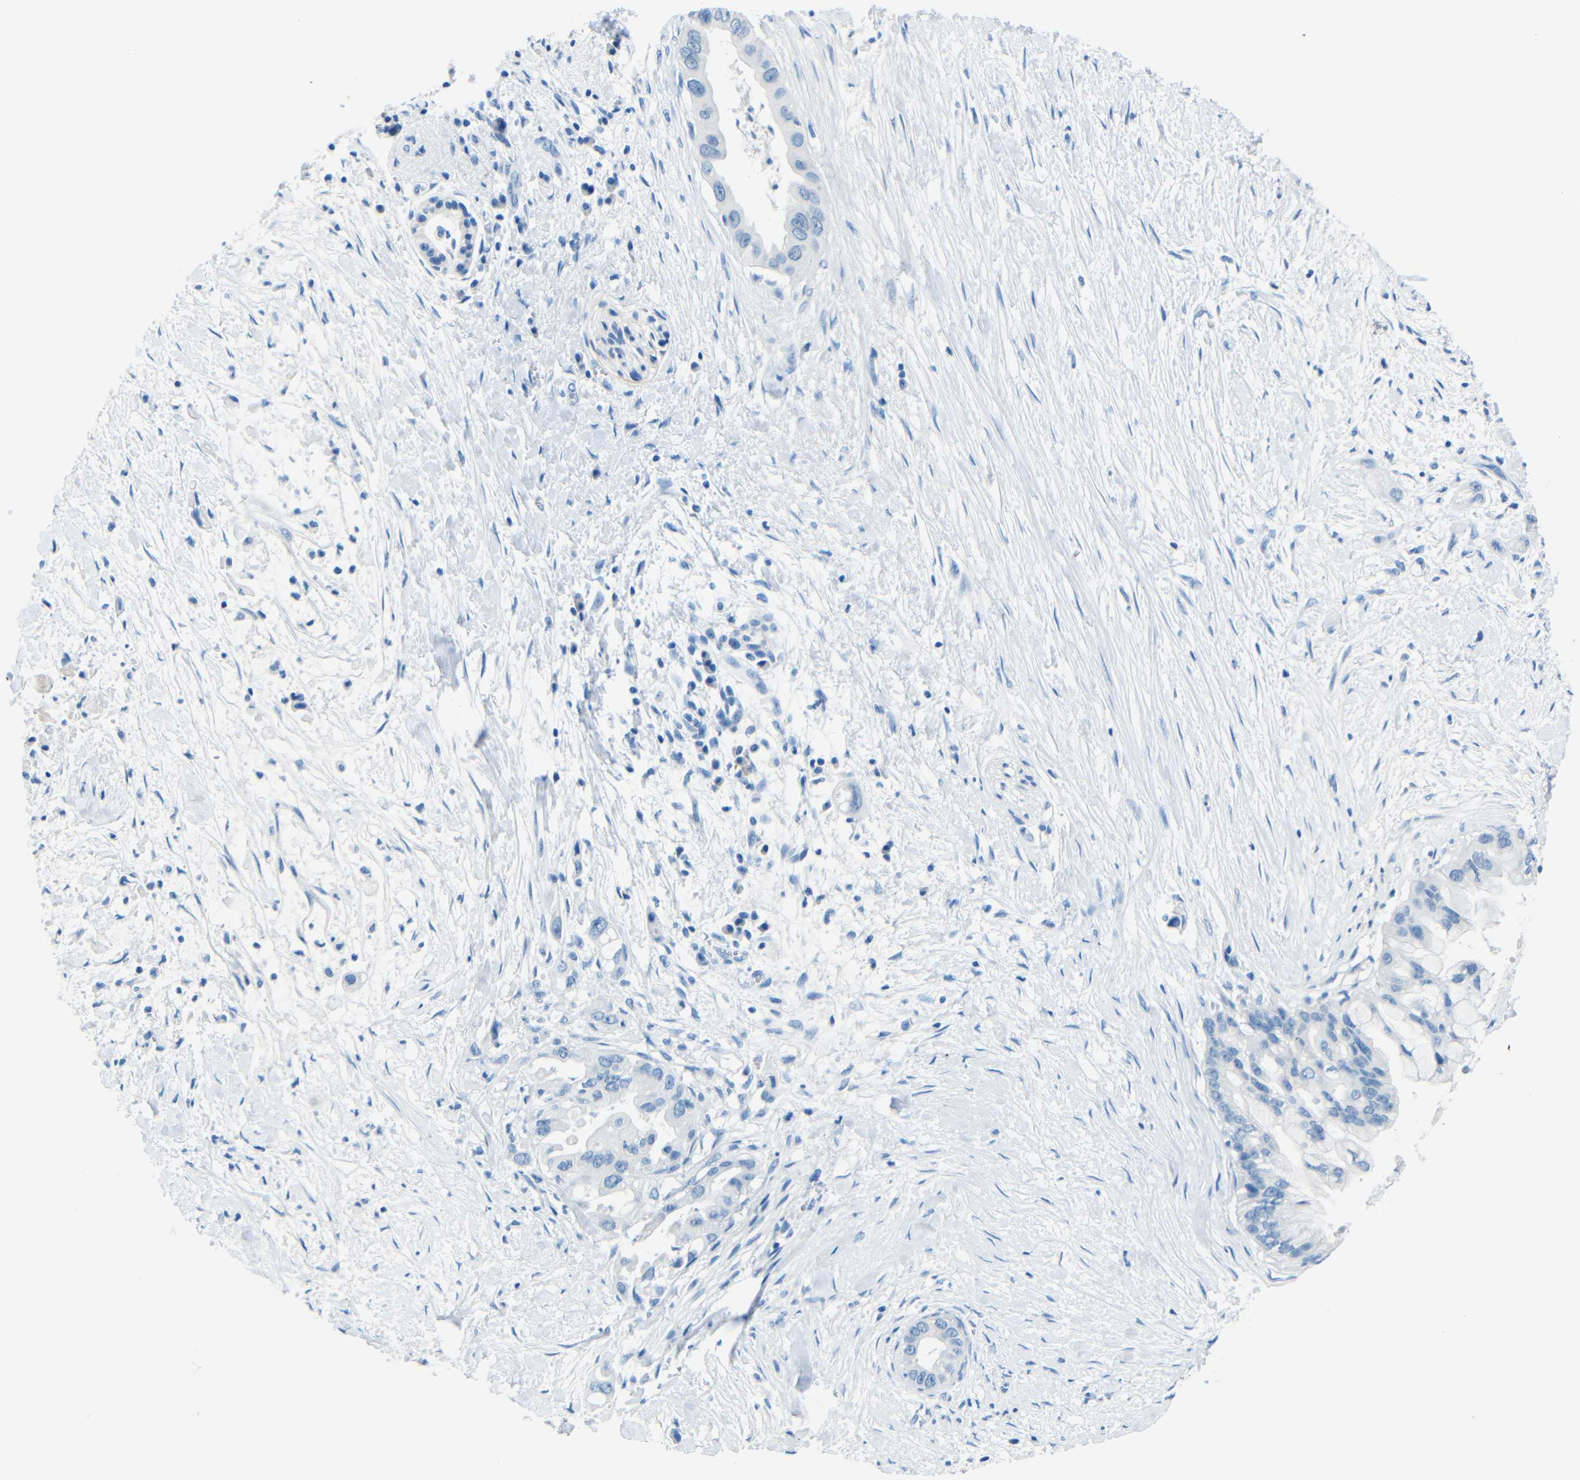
{"staining": {"intensity": "negative", "quantity": "none", "location": "none"}, "tissue": "pancreatic cancer", "cell_type": "Tumor cells", "image_type": "cancer", "snomed": [{"axis": "morphology", "description": "Adenocarcinoma, NOS"}, {"axis": "topography", "description": "Pancreas"}], "caption": "IHC photomicrograph of neoplastic tissue: human pancreatic cancer stained with DAB shows no significant protein expression in tumor cells.", "gene": "FBN2", "patient": {"sex": "male", "age": 55}}